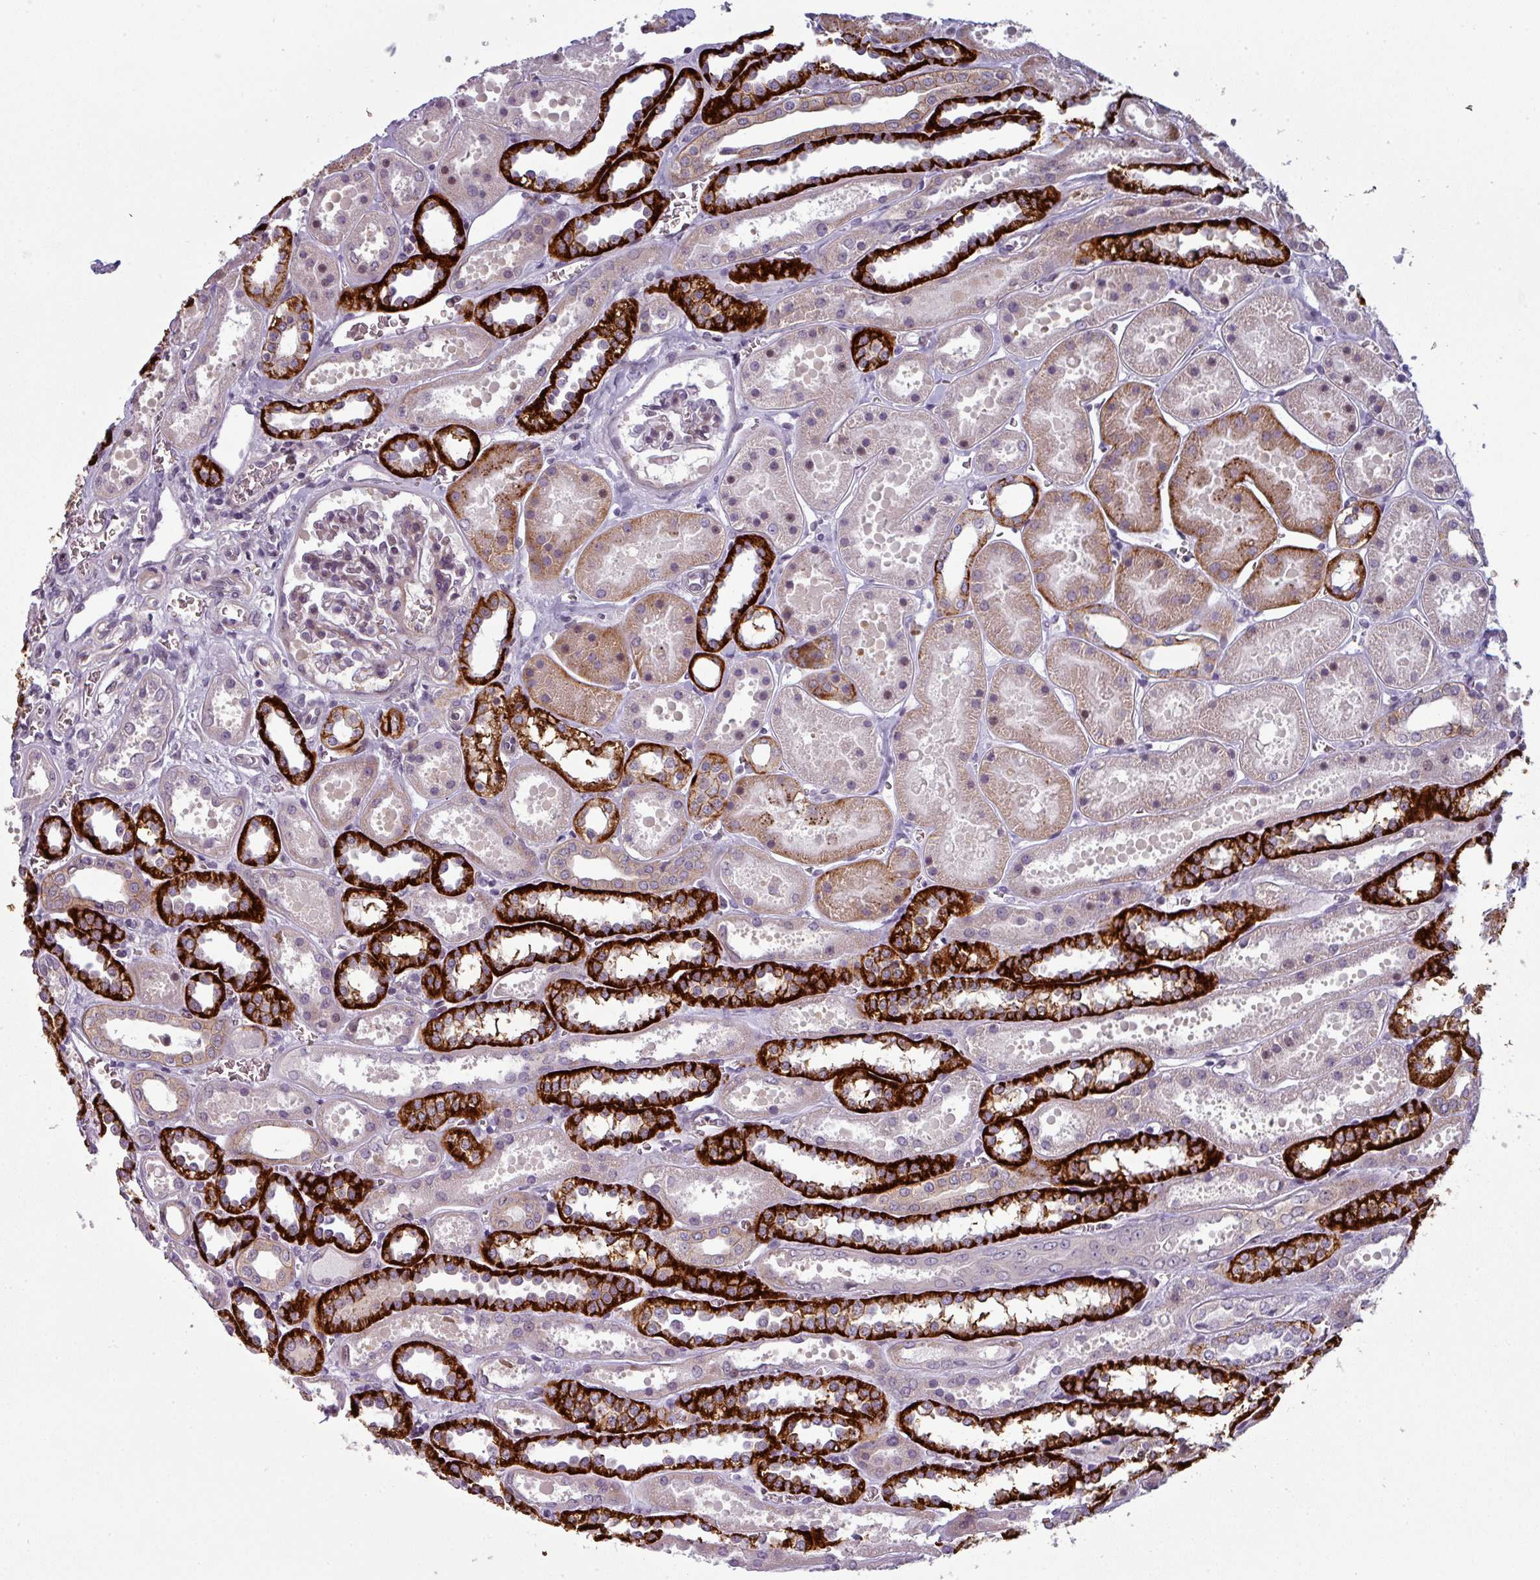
{"staining": {"intensity": "weak", "quantity": "<25%", "location": "cytoplasmic/membranous"}, "tissue": "kidney", "cell_type": "Cells in glomeruli", "image_type": "normal", "snomed": [{"axis": "morphology", "description": "Normal tissue, NOS"}, {"axis": "topography", "description": "Kidney"}], "caption": "Immunohistochemistry image of normal kidney: kidney stained with DAB displays no significant protein staining in cells in glomeruli. (Brightfield microscopy of DAB (3,3'-diaminobenzidine) IHC at high magnification).", "gene": "PRAMEF12", "patient": {"sex": "female", "age": 41}}